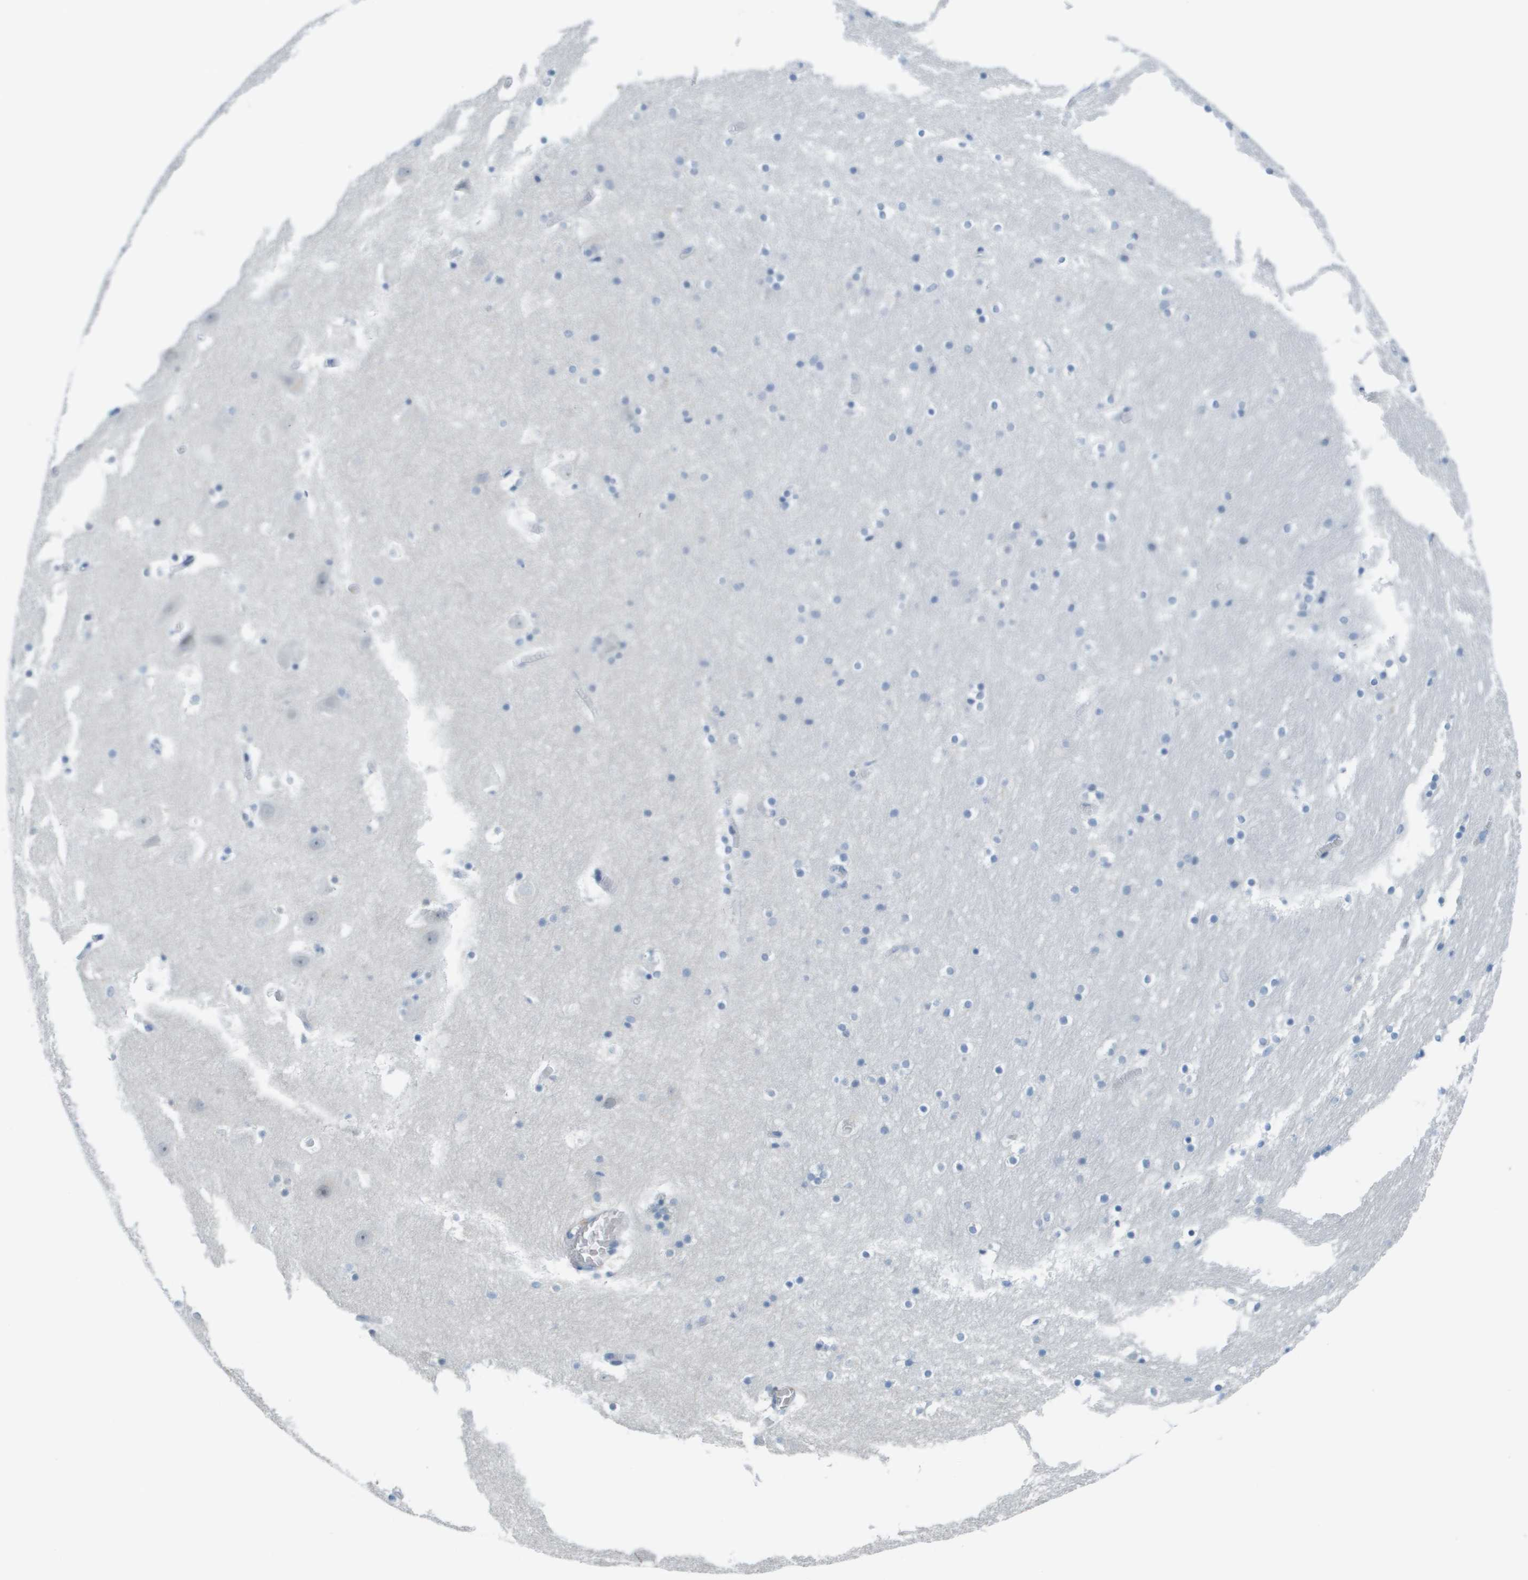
{"staining": {"intensity": "negative", "quantity": "none", "location": "none"}, "tissue": "hippocampus", "cell_type": "Glial cells", "image_type": "normal", "snomed": [{"axis": "morphology", "description": "Normal tissue, NOS"}, {"axis": "topography", "description": "Hippocampus"}], "caption": "Immunohistochemistry micrograph of unremarkable hippocampus stained for a protein (brown), which demonstrates no expression in glial cells. (DAB immunohistochemistry (IHC) with hematoxylin counter stain).", "gene": "ZBTB43", "patient": {"sex": "male", "age": 45}}